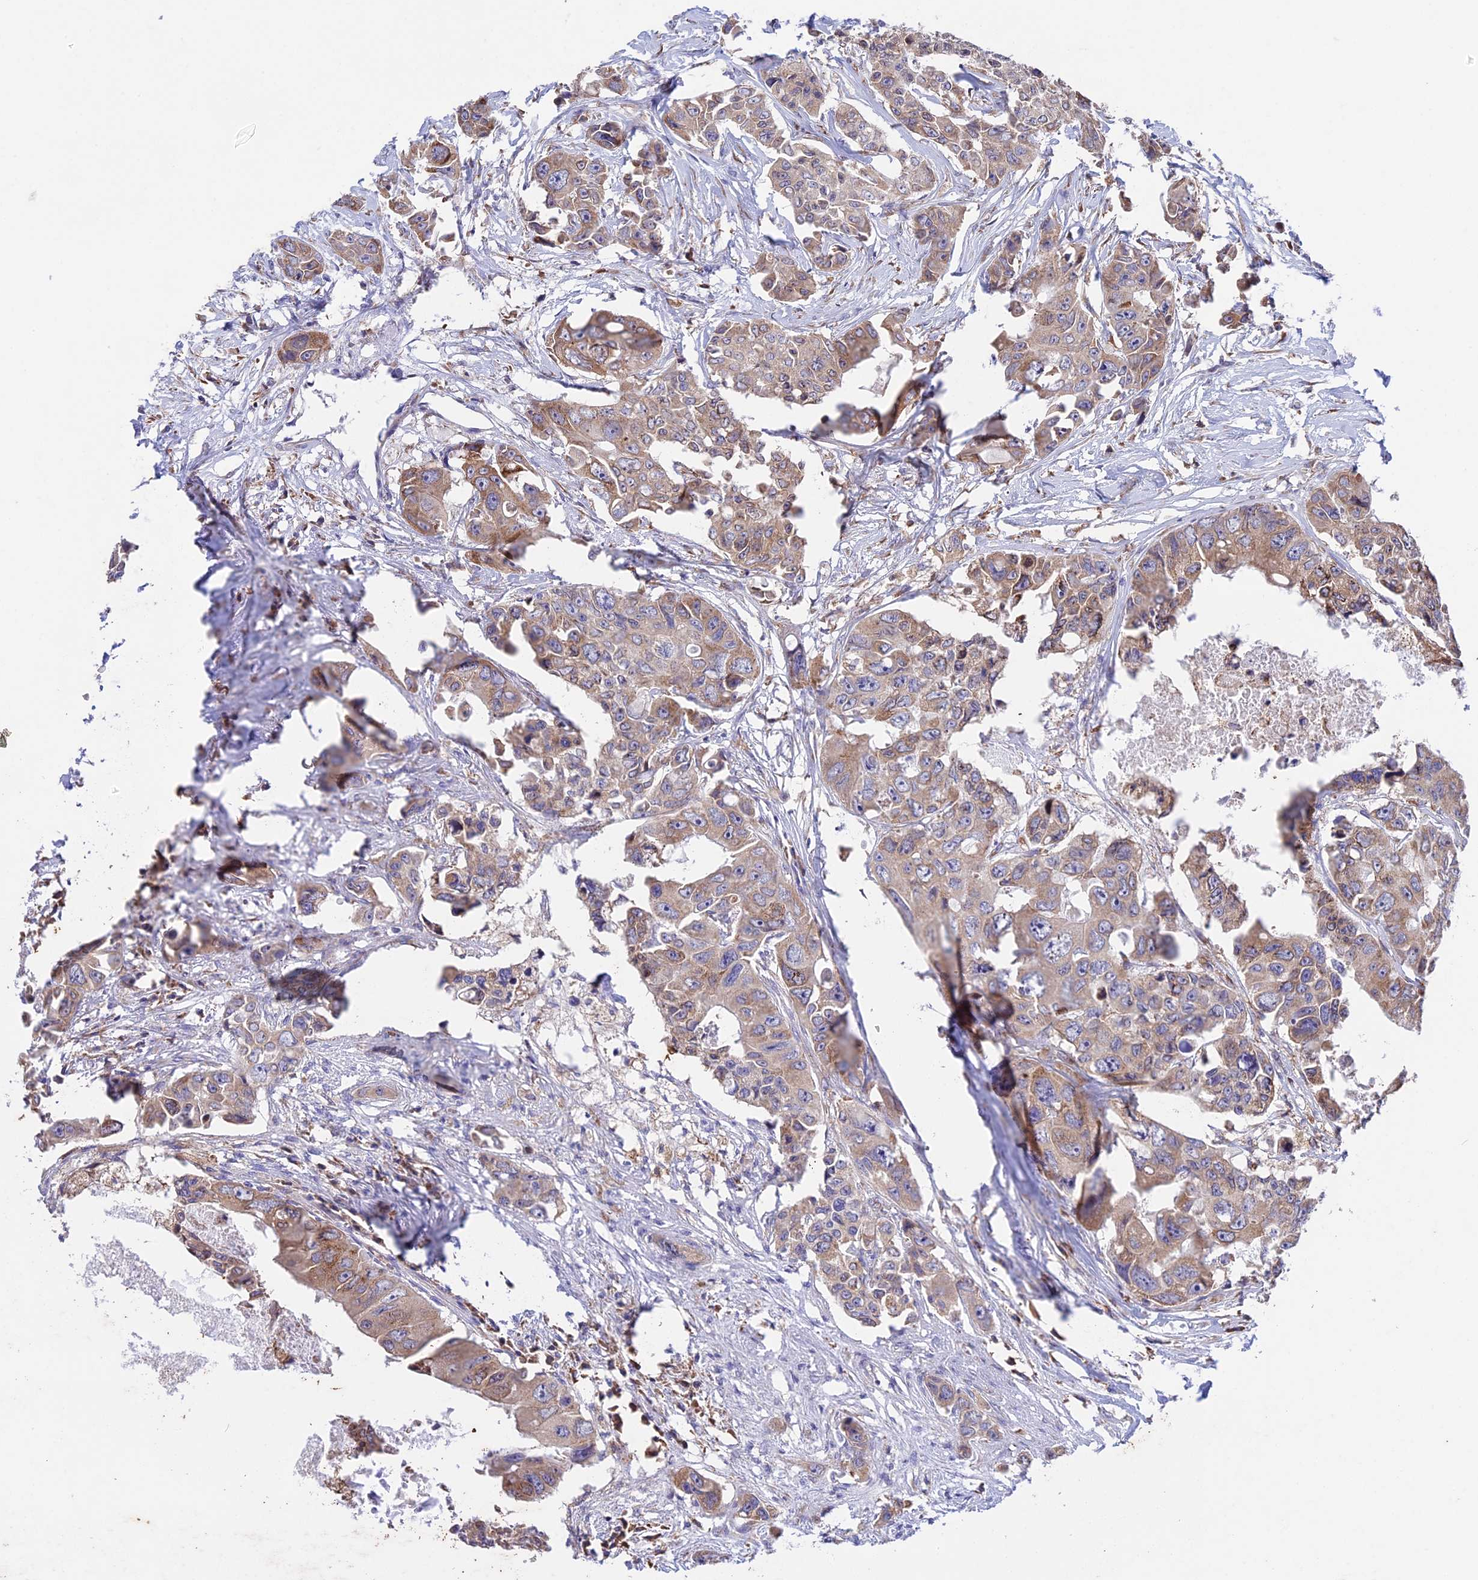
{"staining": {"intensity": "weak", "quantity": ">75%", "location": "cytoplasmic/membranous"}, "tissue": "colorectal cancer", "cell_type": "Tumor cells", "image_type": "cancer", "snomed": [{"axis": "morphology", "description": "Adenocarcinoma, NOS"}, {"axis": "topography", "description": "Rectum"}], "caption": "An image of human colorectal cancer (adenocarcinoma) stained for a protein exhibits weak cytoplasmic/membranous brown staining in tumor cells.", "gene": "DMRTA2", "patient": {"sex": "male", "age": 87}}